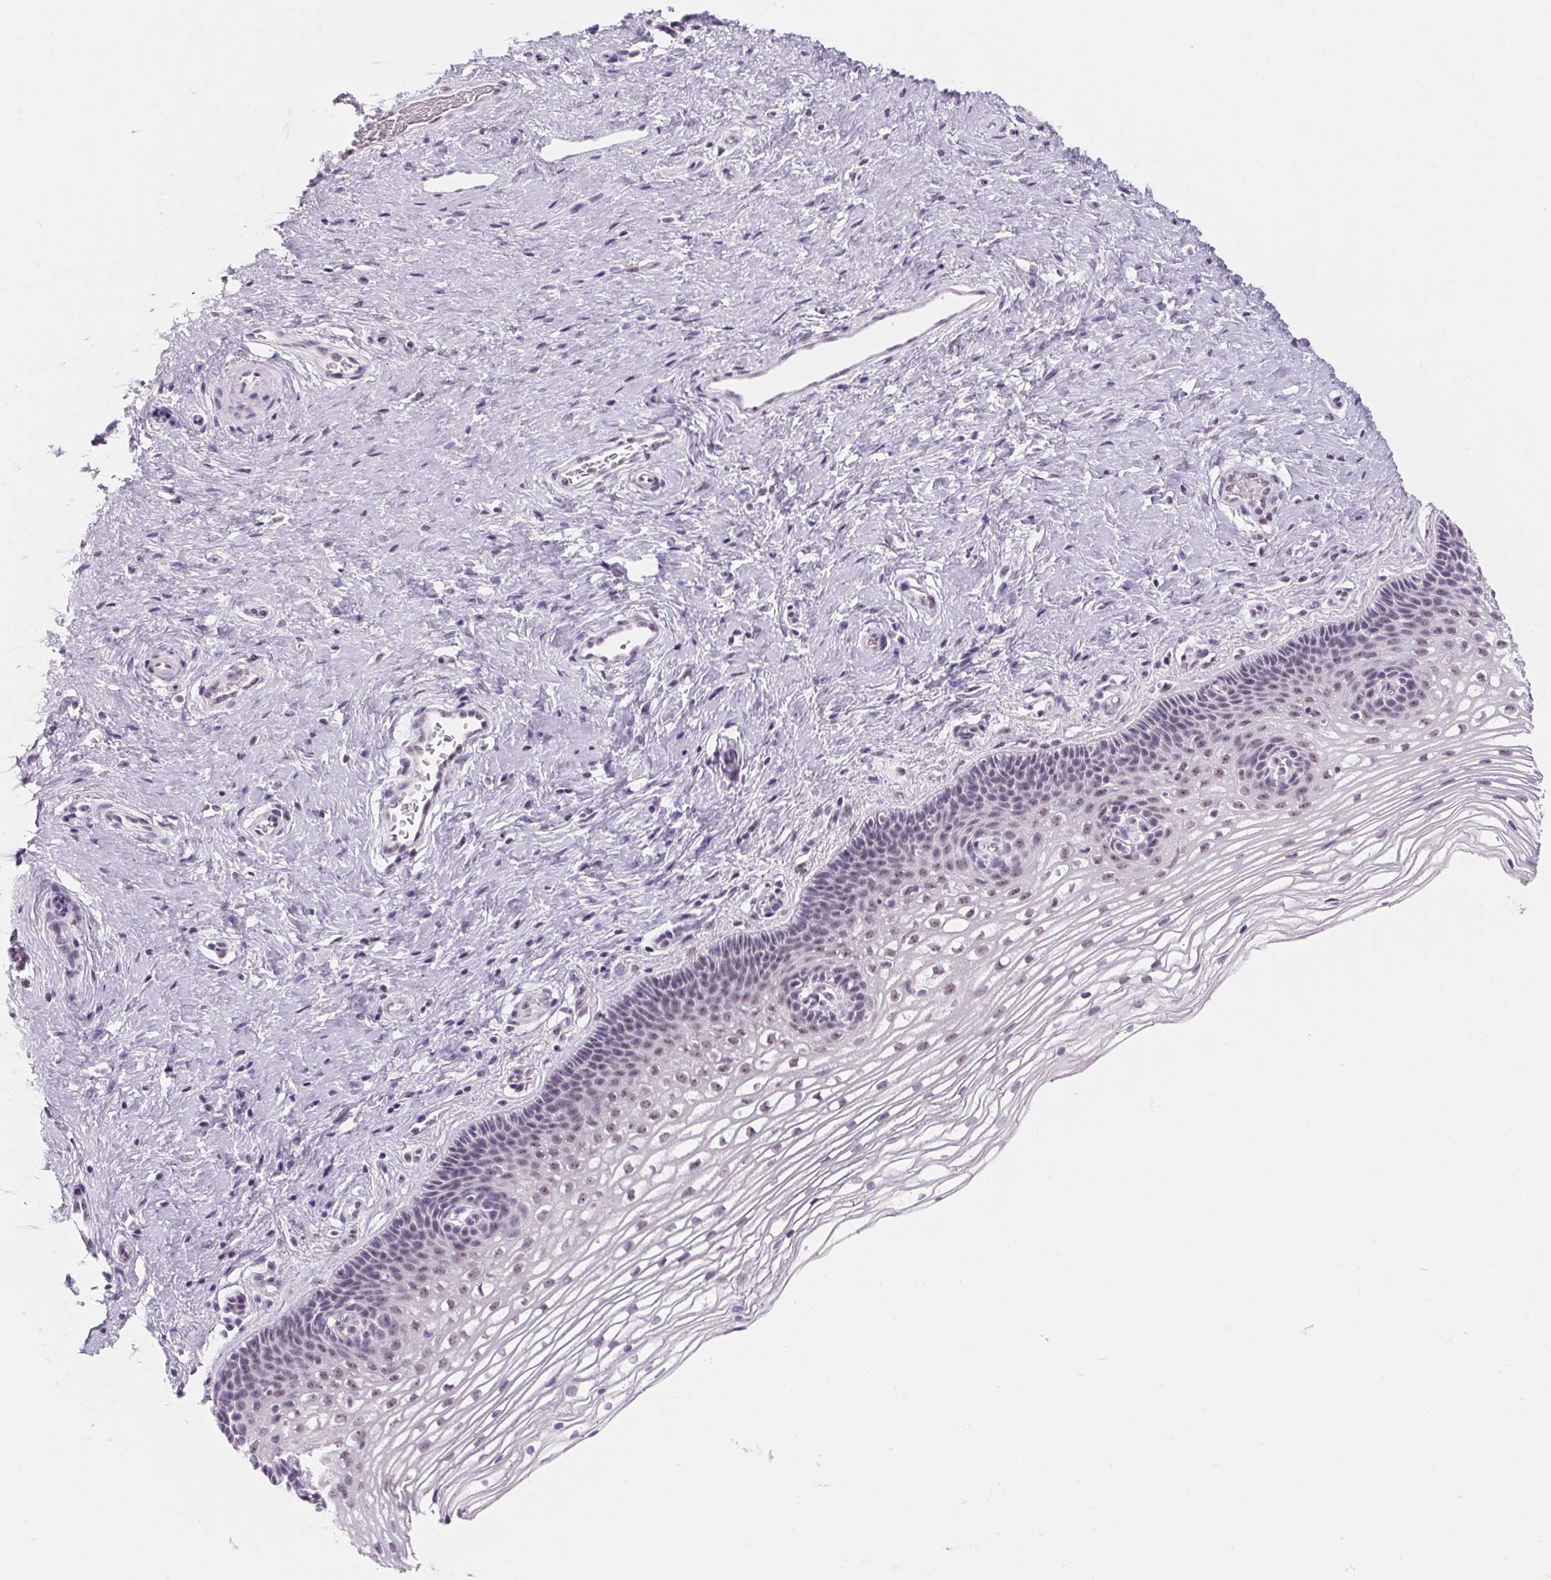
{"staining": {"intensity": "negative", "quantity": "none", "location": "none"}, "tissue": "cervix", "cell_type": "Glandular cells", "image_type": "normal", "snomed": [{"axis": "morphology", "description": "Normal tissue, NOS"}, {"axis": "topography", "description": "Cervix"}], "caption": "Immunohistochemistry (IHC) photomicrograph of normal human cervix stained for a protein (brown), which displays no positivity in glandular cells. (Immunohistochemistry (IHC), brightfield microscopy, high magnification).", "gene": "ZIC4", "patient": {"sex": "female", "age": 34}}